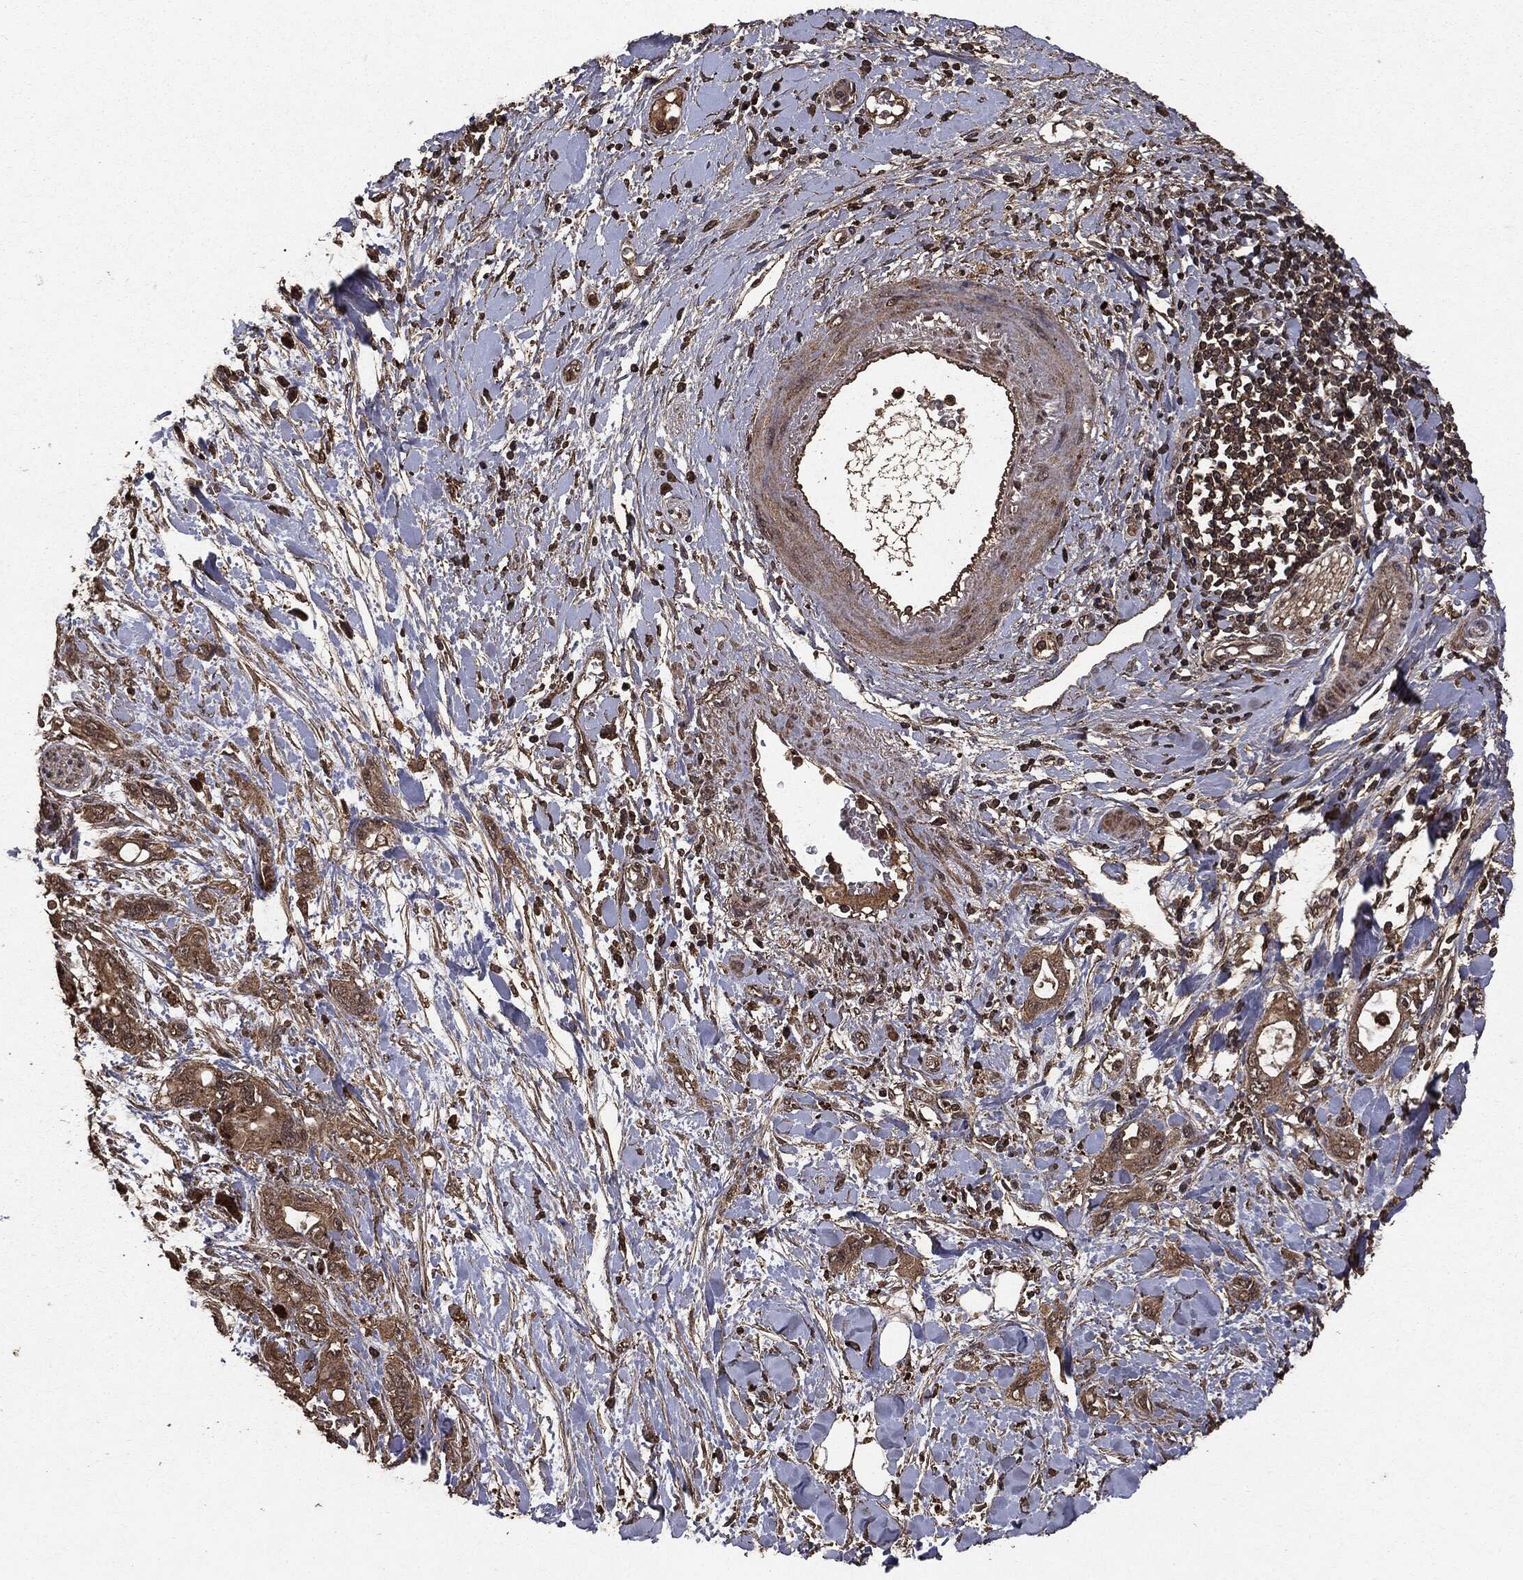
{"staining": {"intensity": "moderate", "quantity": ">75%", "location": "cytoplasmic/membranous"}, "tissue": "pancreatic cancer", "cell_type": "Tumor cells", "image_type": "cancer", "snomed": [{"axis": "morphology", "description": "Adenocarcinoma, NOS"}, {"axis": "topography", "description": "Pancreas"}], "caption": "This micrograph reveals immunohistochemistry staining of human pancreatic cancer, with medium moderate cytoplasmic/membranous staining in about >75% of tumor cells.", "gene": "NME1", "patient": {"sex": "female", "age": 56}}